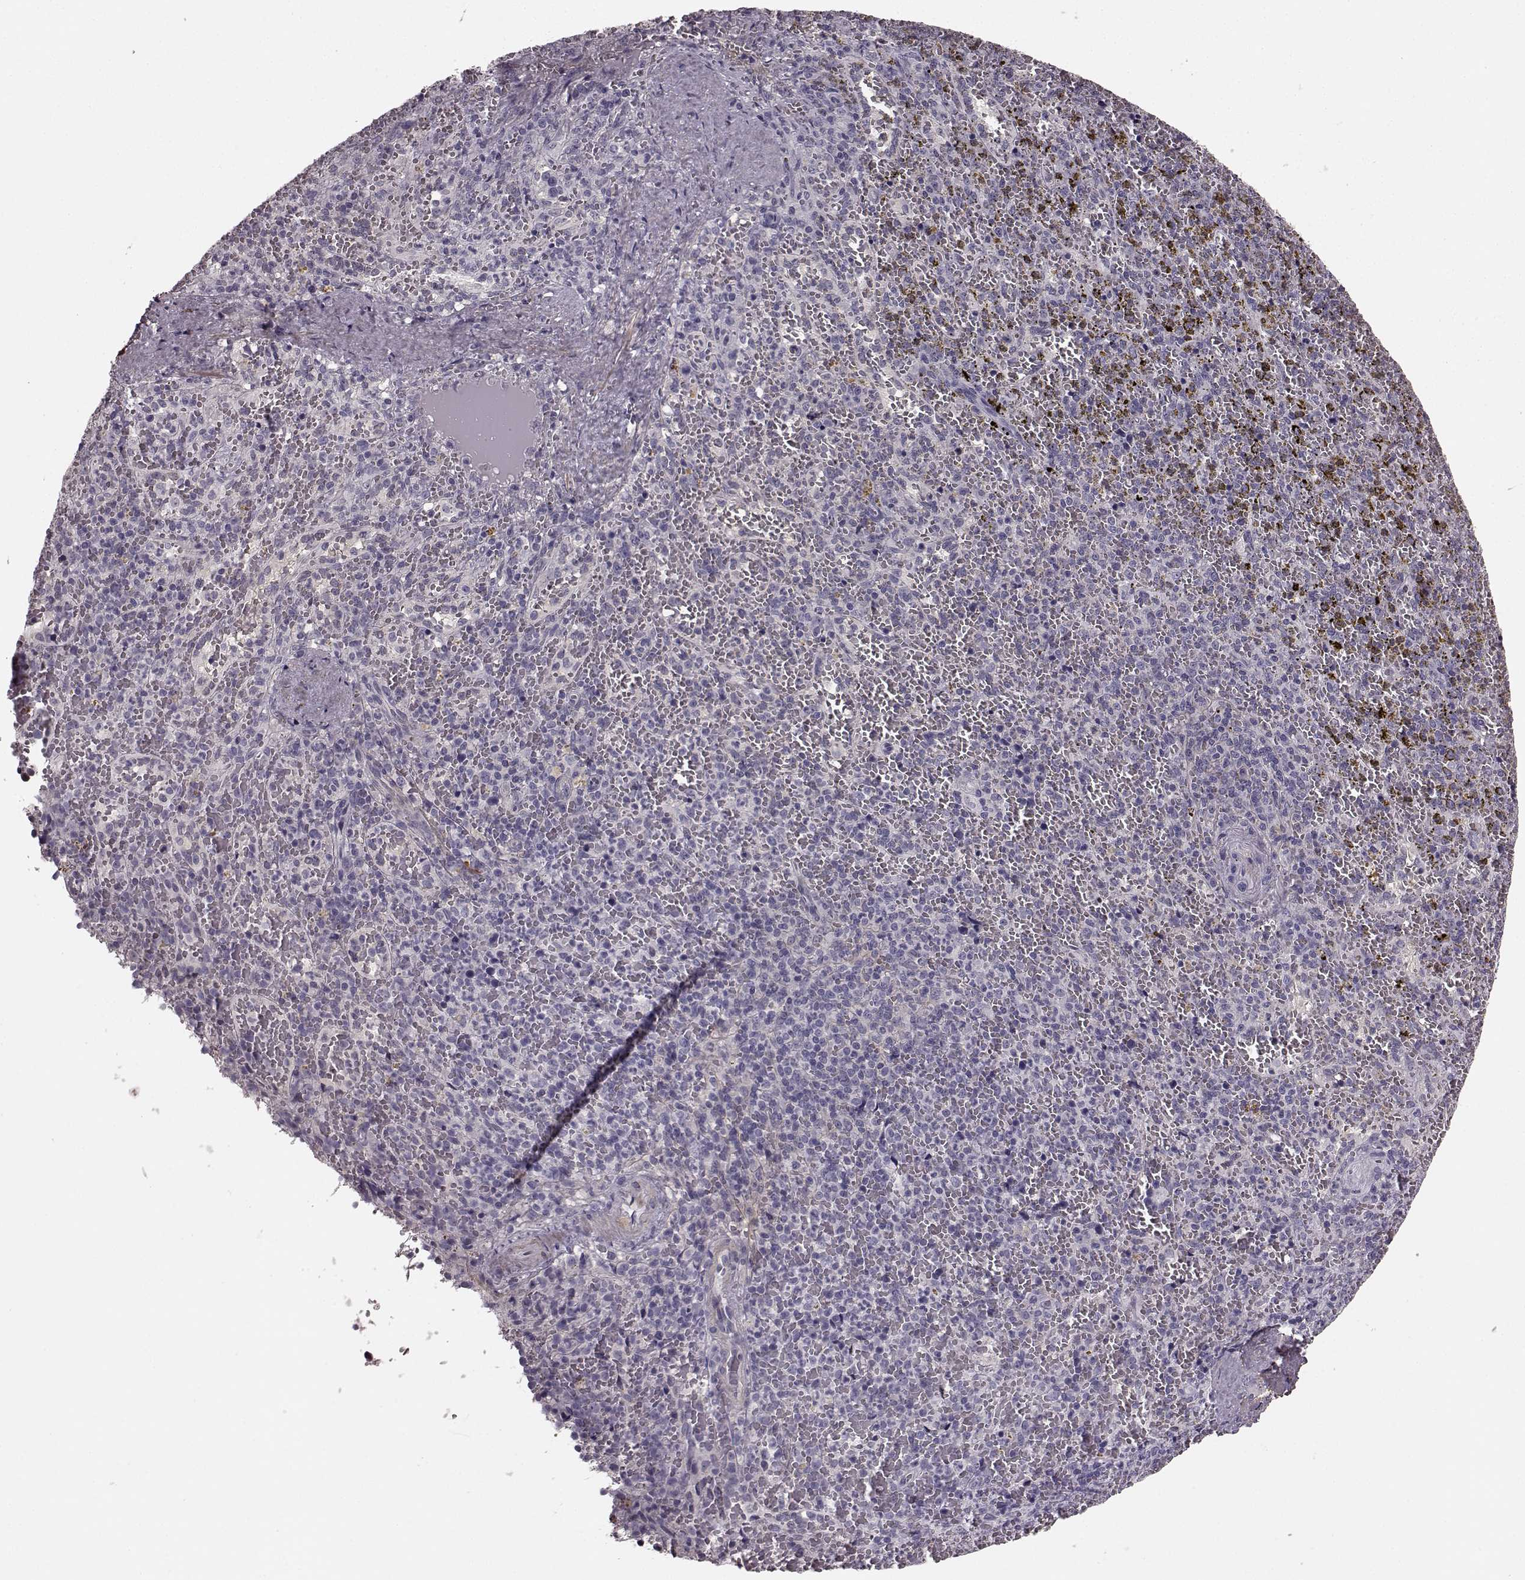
{"staining": {"intensity": "negative", "quantity": "none", "location": "none"}, "tissue": "spleen", "cell_type": "Cells in red pulp", "image_type": "normal", "snomed": [{"axis": "morphology", "description": "Normal tissue, NOS"}, {"axis": "topography", "description": "Spleen"}], "caption": "IHC image of unremarkable spleen: spleen stained with DAB (3,3'-diaminobenzidine) shows no significant protein positivity in cells in red pulp. (Stains: DAB IHC with hematoxylin counter stain, Microscopy: brightfield microscopy at high magnification).", "gene": "SLCO3A1", "patient": {"sex": "female", "age": 50}}